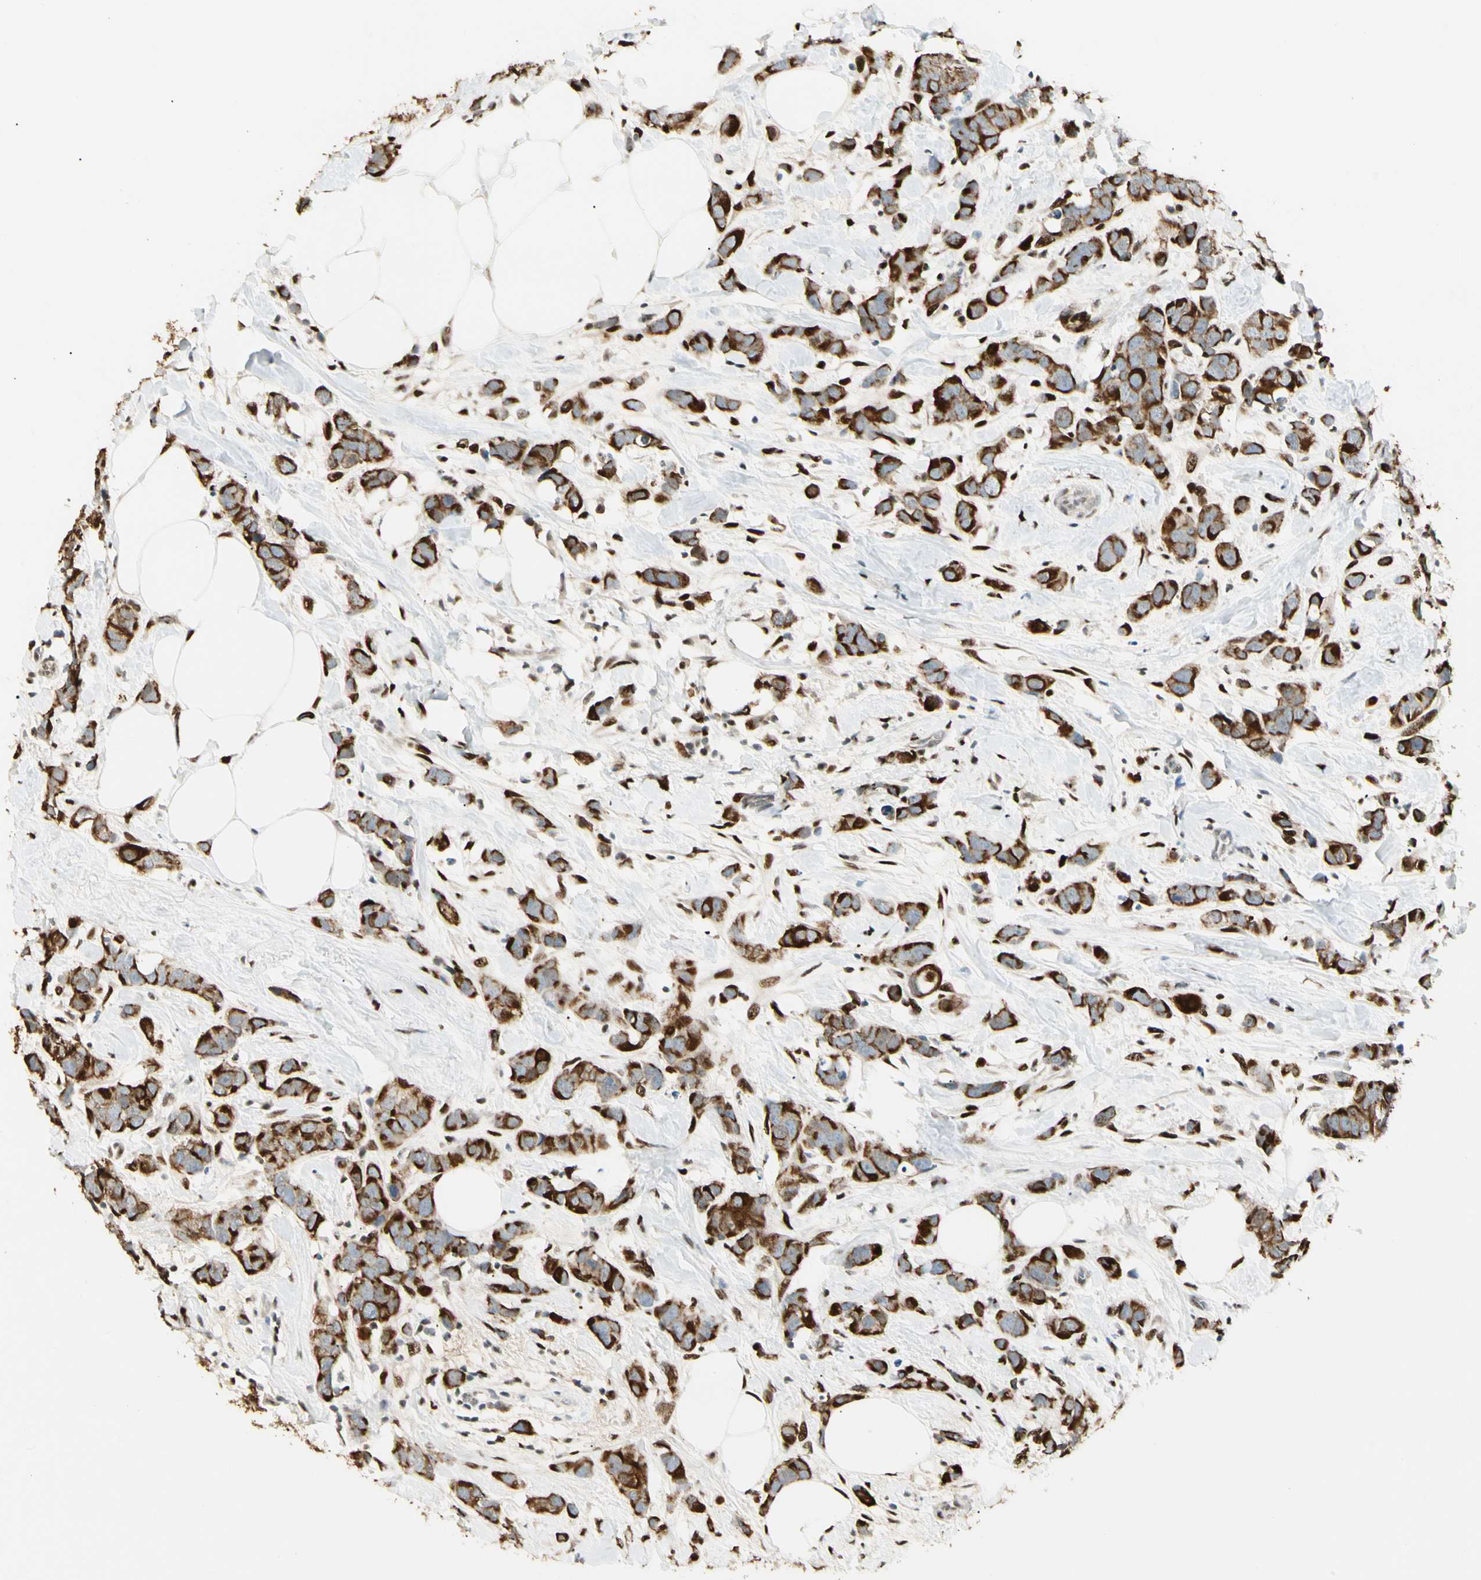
{"staining": {"intensity": "strong", "quantity": ">75%", "location": "cytoplasmic/membranous"}, "tissue": "breast cancer", "cell_type": "Tumor cells", "image_type": "cancer", "snomed": [{"axis": "morphology", "description": "Normal tissue, NOS"}, {"axis": "morphology", "description": "Duct carcinoma"}, {"axis": "topography", "description": "Breast"}], "caption": "Tumor cells demonstrate strong cytoplasmic/membranous staining in about >75% of cells in intraductal carcinoma (breast). (brown staining indicates protein expression, while blue staining denotes nuclei).", "gene": "ATXN1", "patient": {"sex": "female", "age": 50}}